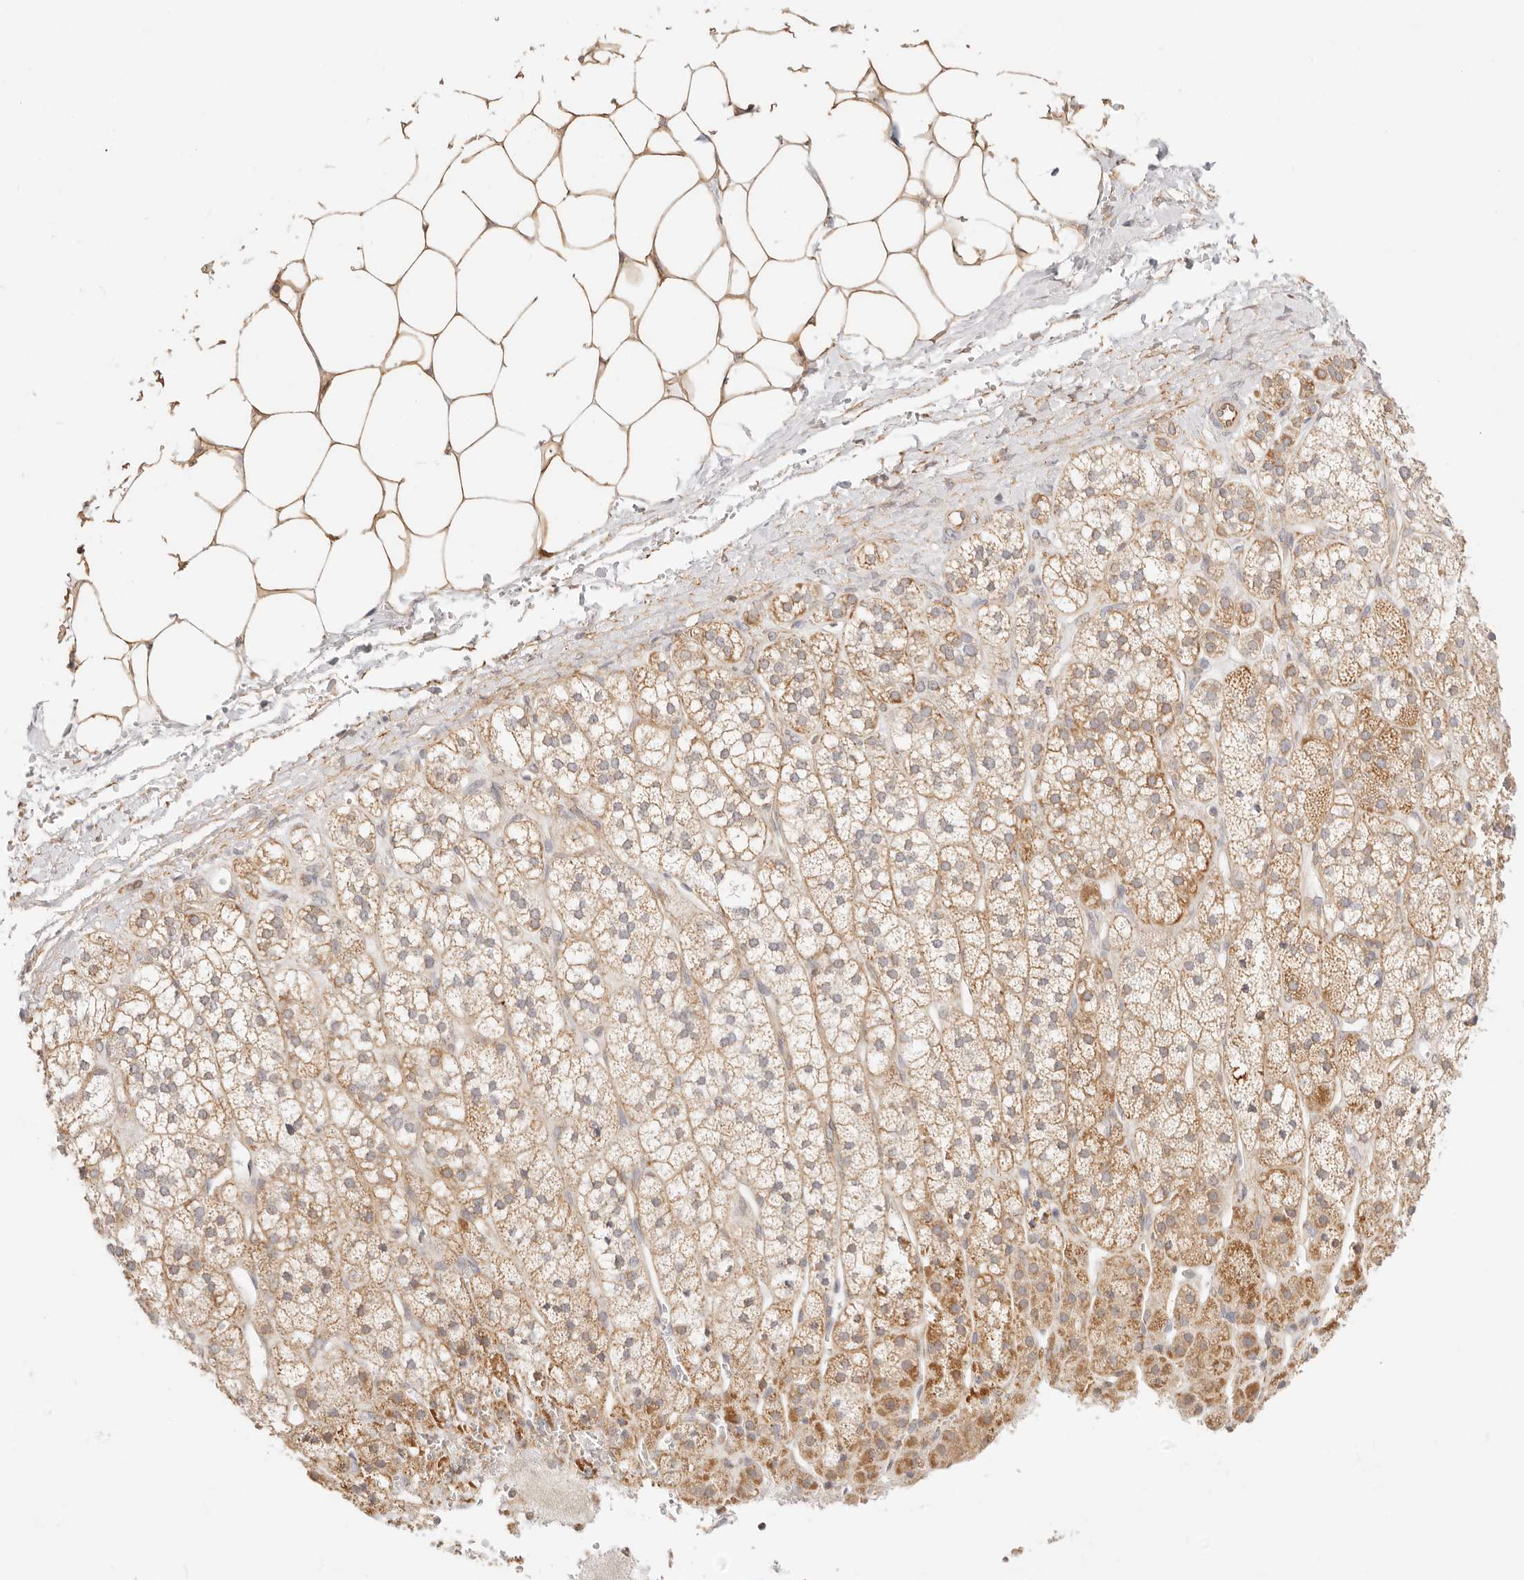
{"staining": {"intensity": "moderate", "quantity": ">75%", "location": "cytoplasmic/membranous"}, "tissue": "adrenal gland", "cell_type": "Glandular cells", "image_type": "normal", "snomed": [{"axis": "morphology", "description": "Normal tissue, NOS"}, {"axis": "topography", "description": "Adrenal gland"}], "caption": "Immunohistochemistry (IHC) photomicrograph of benign adrenal gland stained for a protein (brown), which shows medium levels of moderate cytoplasmic/membranous positivity in approximately >75% of glandular cells.", "gene": "ZC3H11A", "patient": {"sex": "male", "age": 56}}